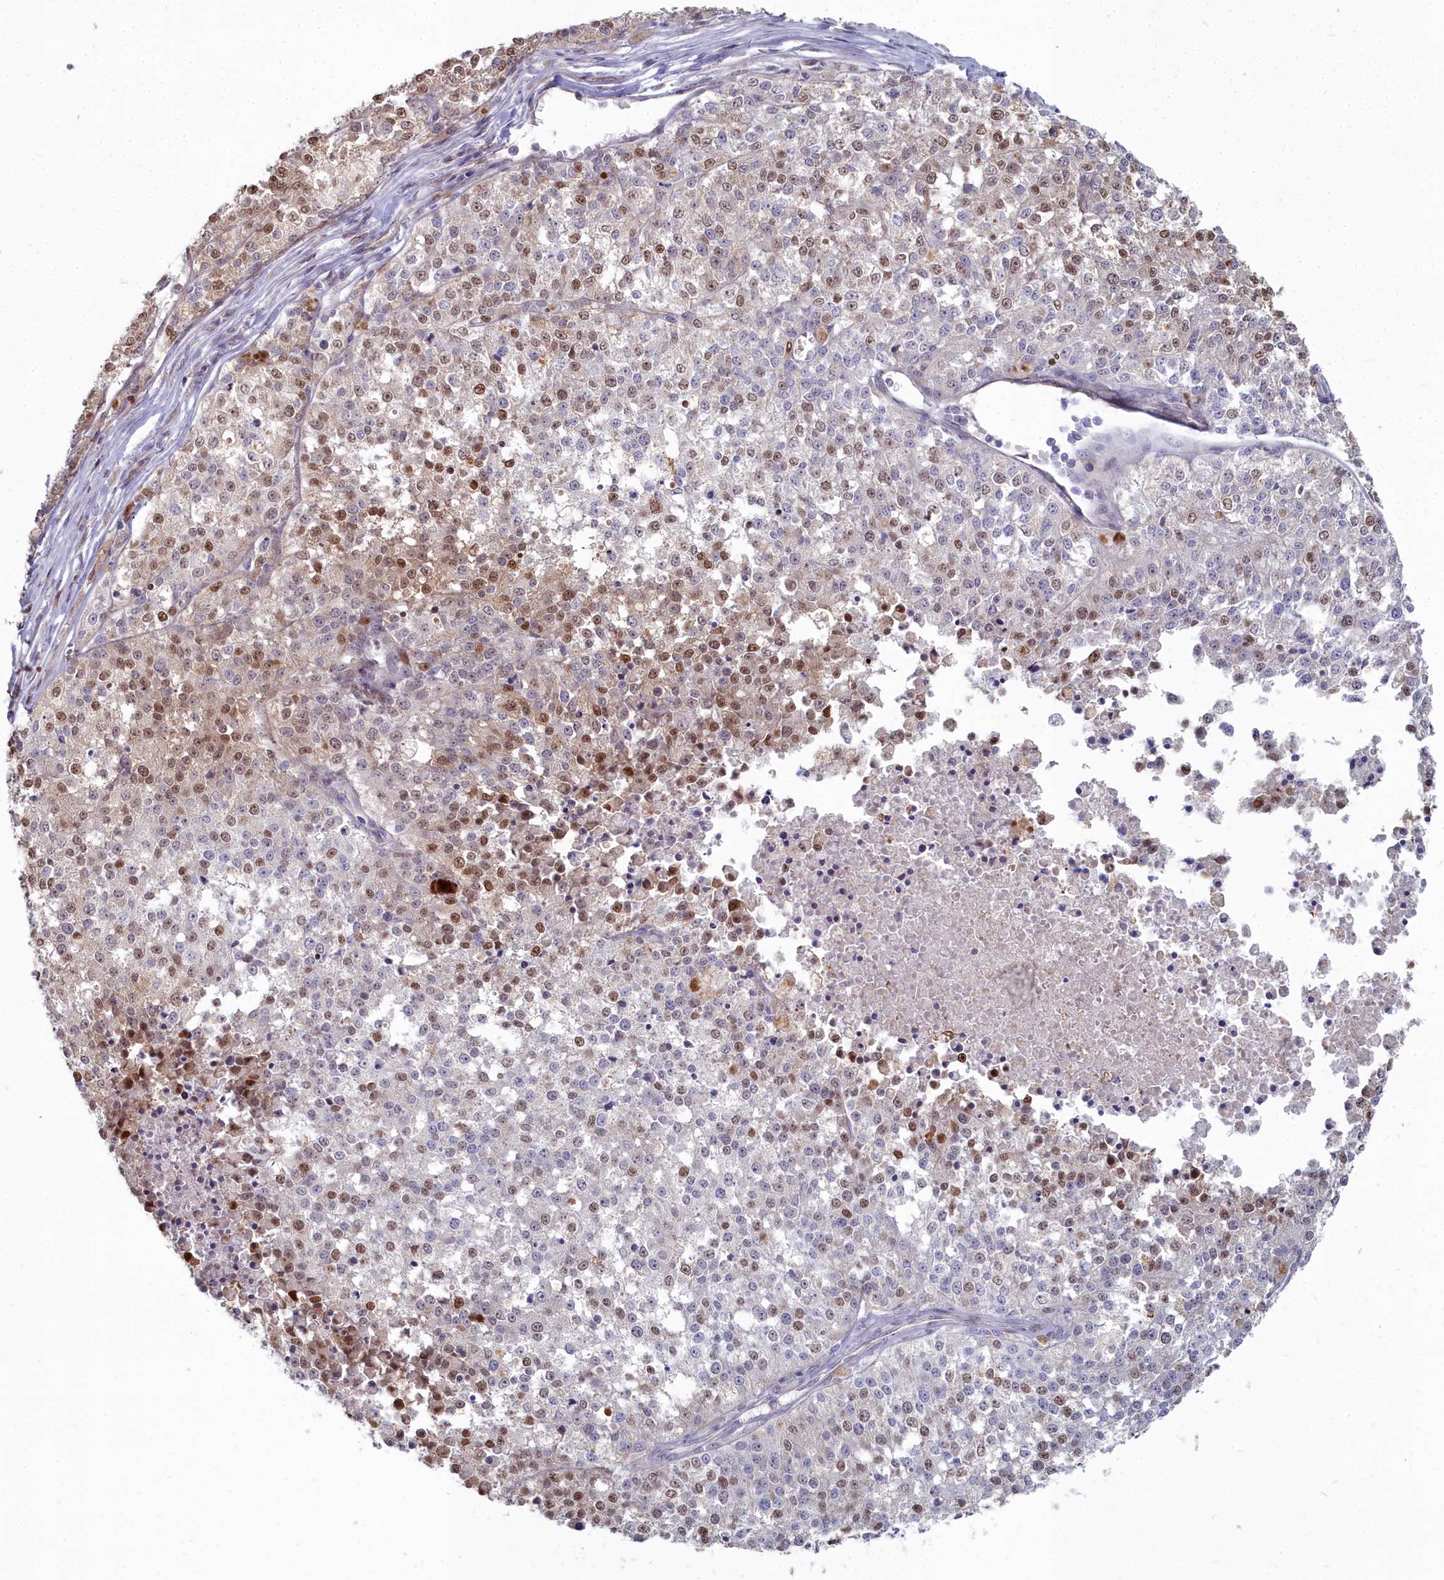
{"staining": {"intensity": "moderate", "quantity": "25%-75%", "location": "nuclear"}, "tissue": "melanoma", "cell_type": "Tumor cells", "image_type": "cancer", "snomed": [{"axis": "morphology", "description": "Malignant melanoma, NOS"}, {"axis": "topography", "description": "Skin"}], "caption": "Malignant melanoma was stained to show a protein in brown. There is medium levels of moderate nuclear positivity in approximately 25%-75% of tumor cells. Immunohistochemistry stains the protein of interest in brown and the nuclei are stained blue.", "gene": "RPS27A", "patient": {"sex": "female", "age": 64}}